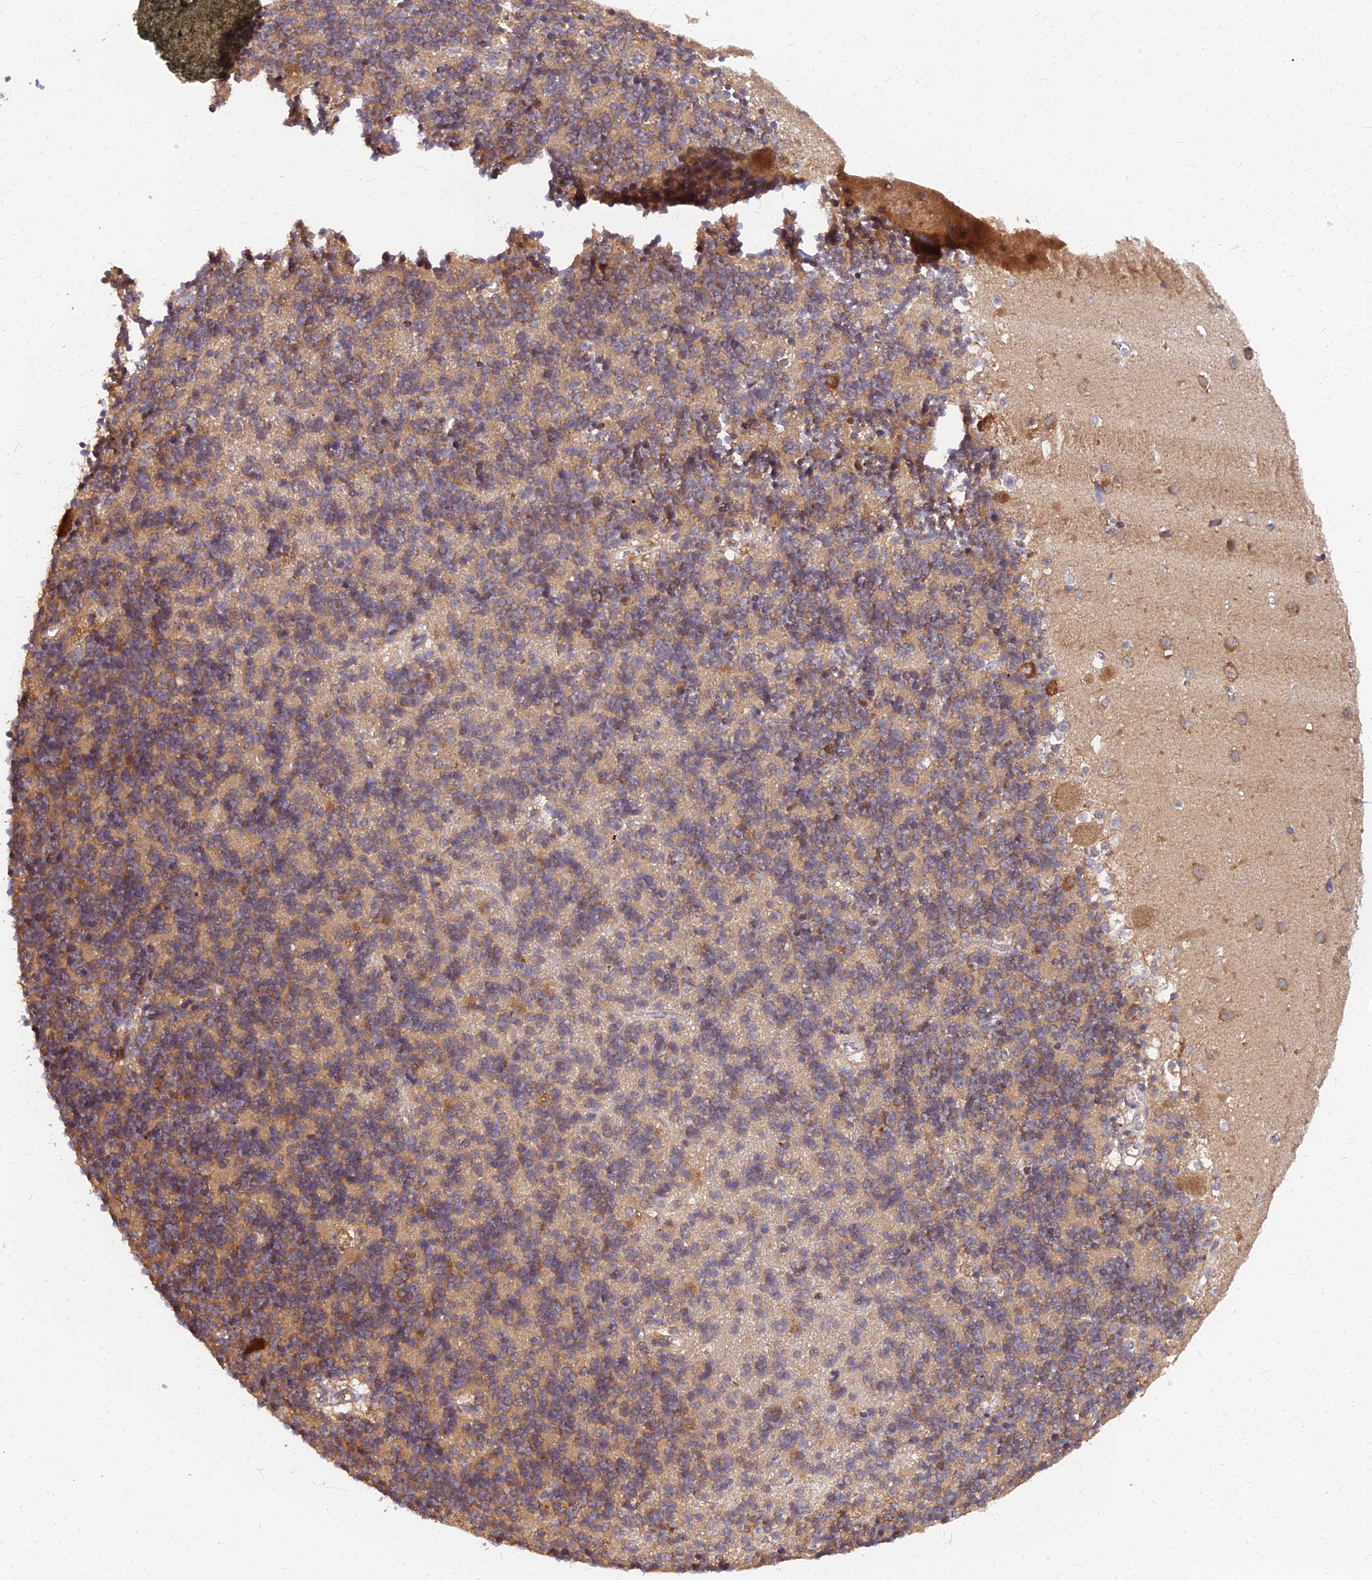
{"staining": {"intensity": "weak", "quantity": "25%-75%", "location": "cytoplasmic/membranous"}, "tissue": "cerebellum", "cell_type": "Cells in granular layer", "image_type": "normal", "snomed": [{"axis": "morphology", "description": "Normal tissue, NOS"}, {"axis": "topography", "description": "Cerebellum"}], "caption": "A low amount of weak cytoplasmic/membranous positivity is seen in about 25%-75% of cells in granular layer in unremarkable cerebellum.", "gene": "CCT6A", "patient": {"sex": "male", "age": 54}}